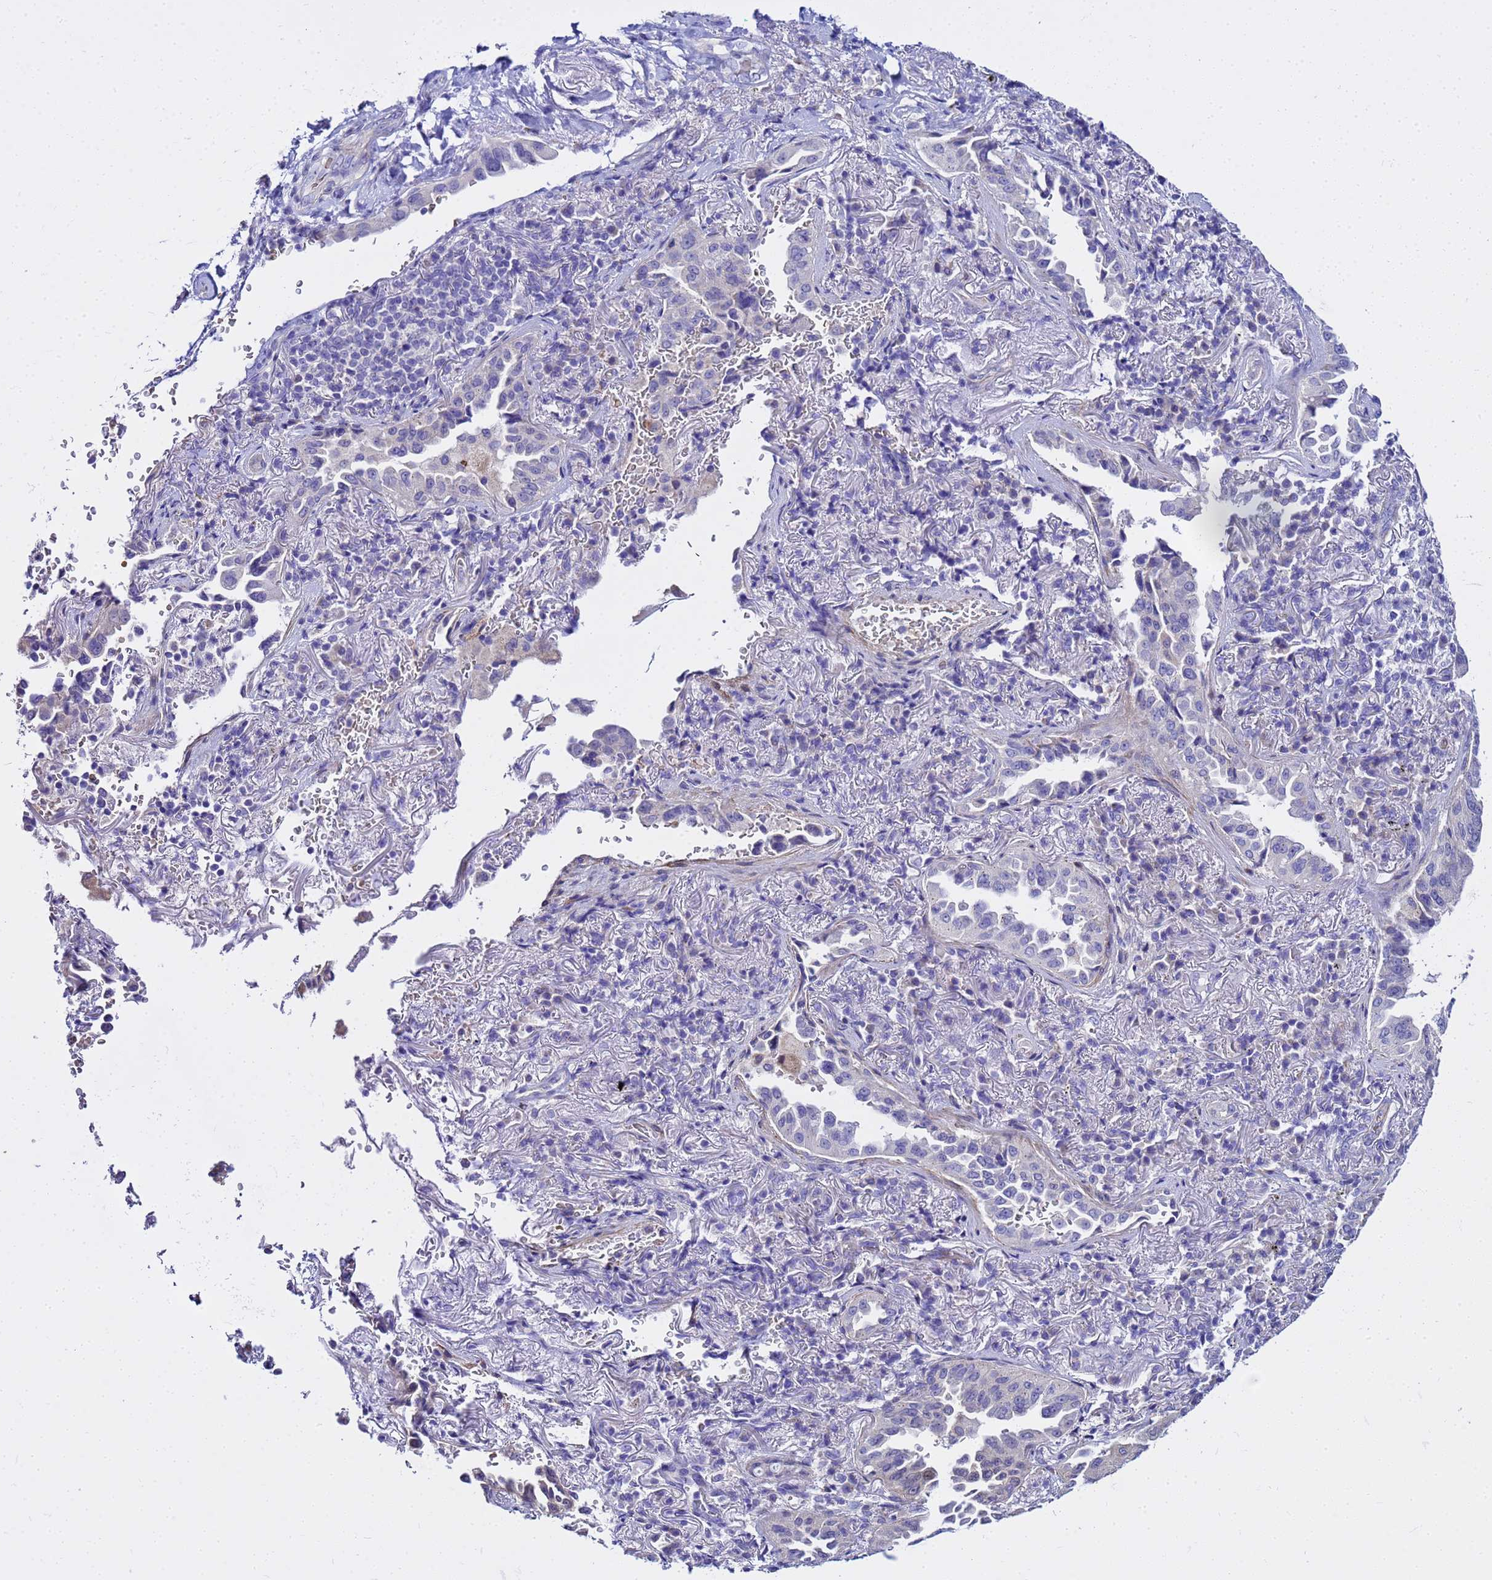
{"staining": {"intensity": "negative", "quantity": "none", "location": "none"}, "tissue": "lung cancer", "cell_type": "Tumor cells", "image_type": "cancer", "snomed": [{"axis": "morphology", "description": "Adenocarcinoma, NOS"}, {"axis": "topography", "description": "Lung"}], "caption": "A high-resolution photomicrograph shows immunohistochemistry staining of adenocarcinoma (lung), which demonstrates no significant positivity in tumor cells.", "gene": "USP18", "patient": {"sex": "female", "age": 69}}